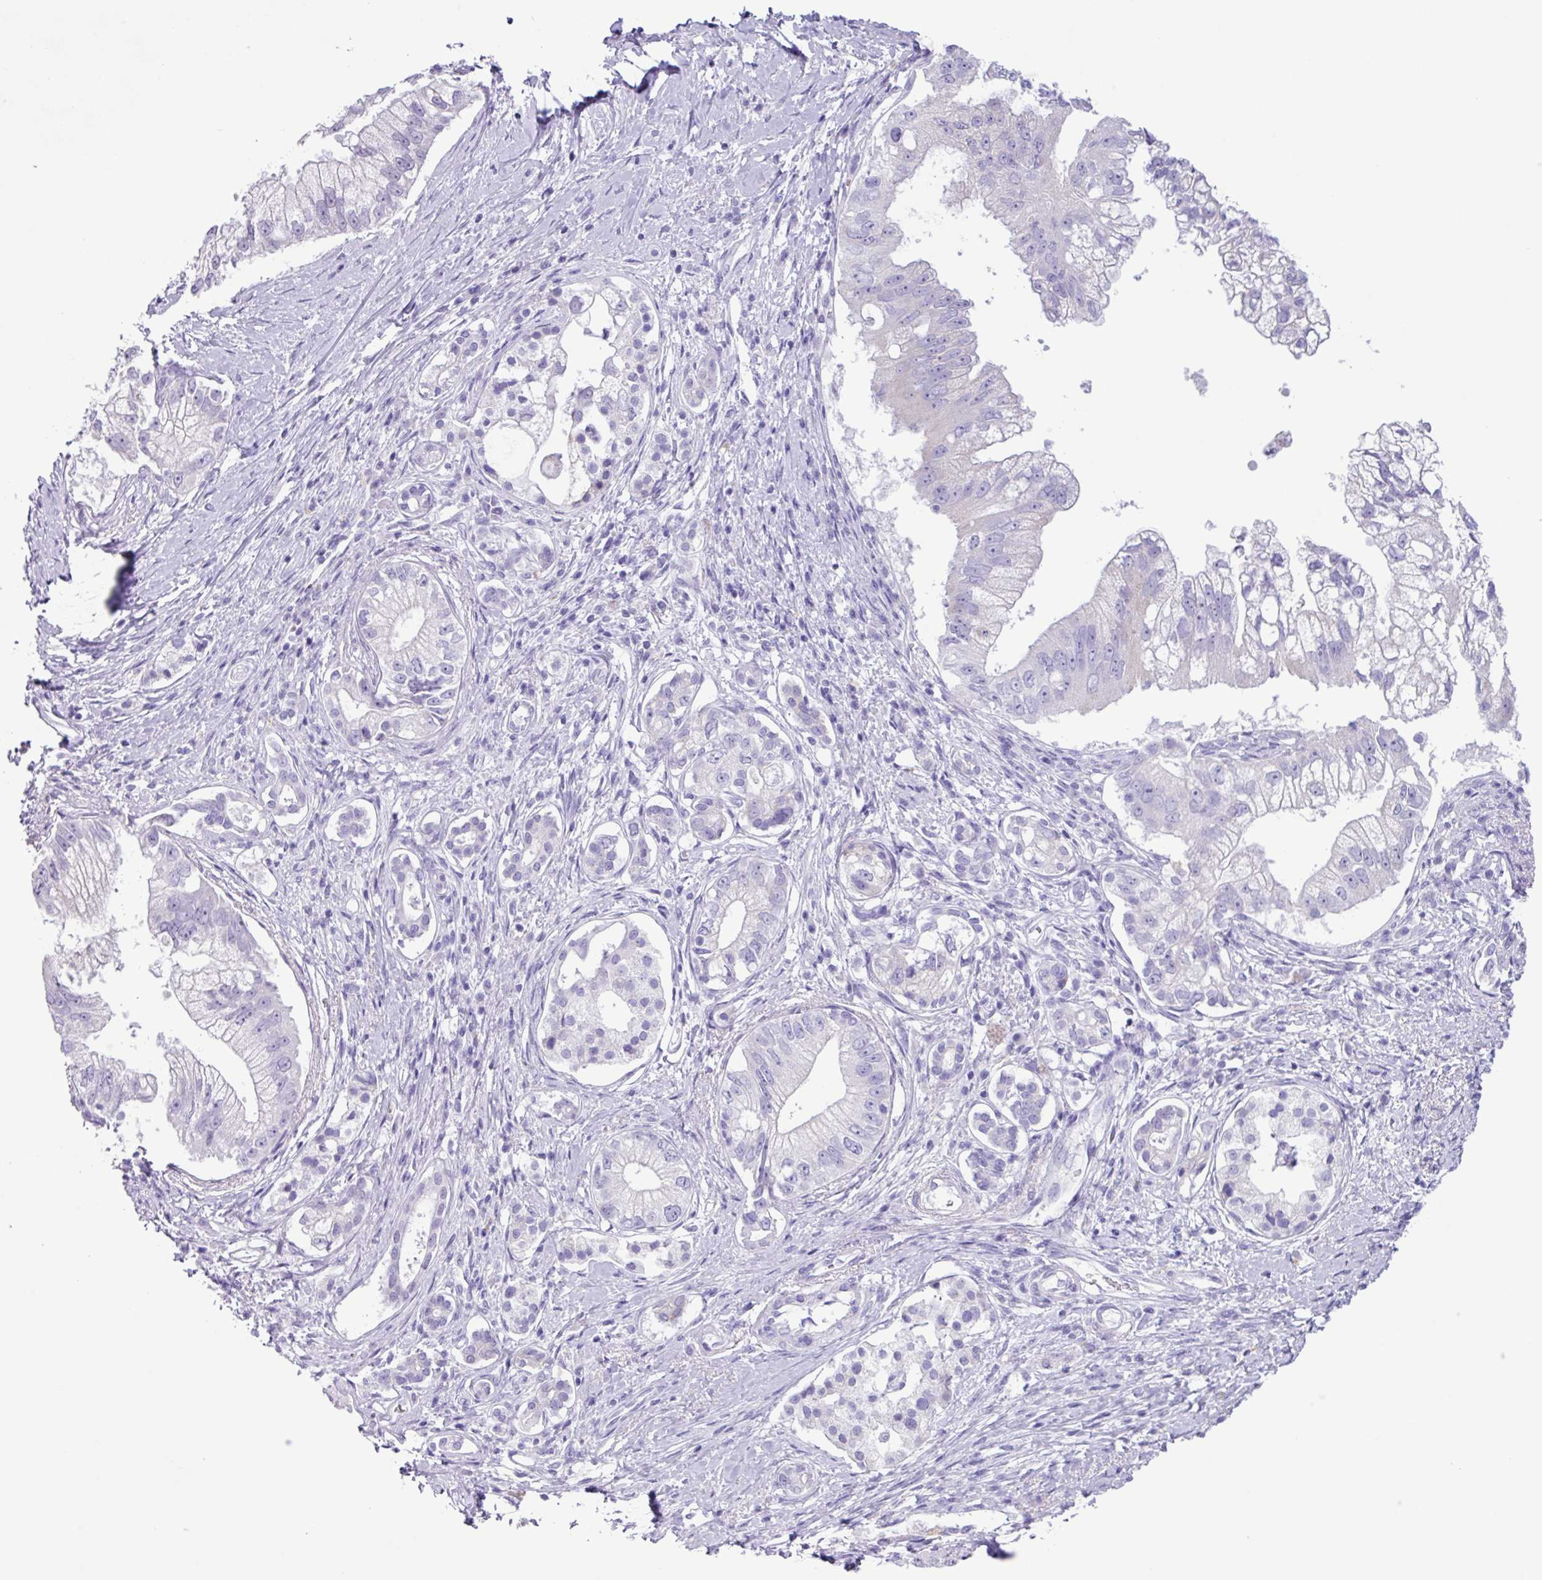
{"staining": {"intensity": "negative", "quantity": "none", "location": "none"}, "tissue": "pancreatic cancer", "cell_type": "Tumor cells", "image_type": "cancer", "snomed": [{"axis": "morphology", "description": "Adenocarcinoma, NOS"}, {"axis": "topography", "description": "Pancreas"}], "caption": "The histopathology image shows no staining of tumor cells in adenocarcinoma (pancreatic).", "gene": "AGO3", "patient": {"sex": "male", "age": 70}}